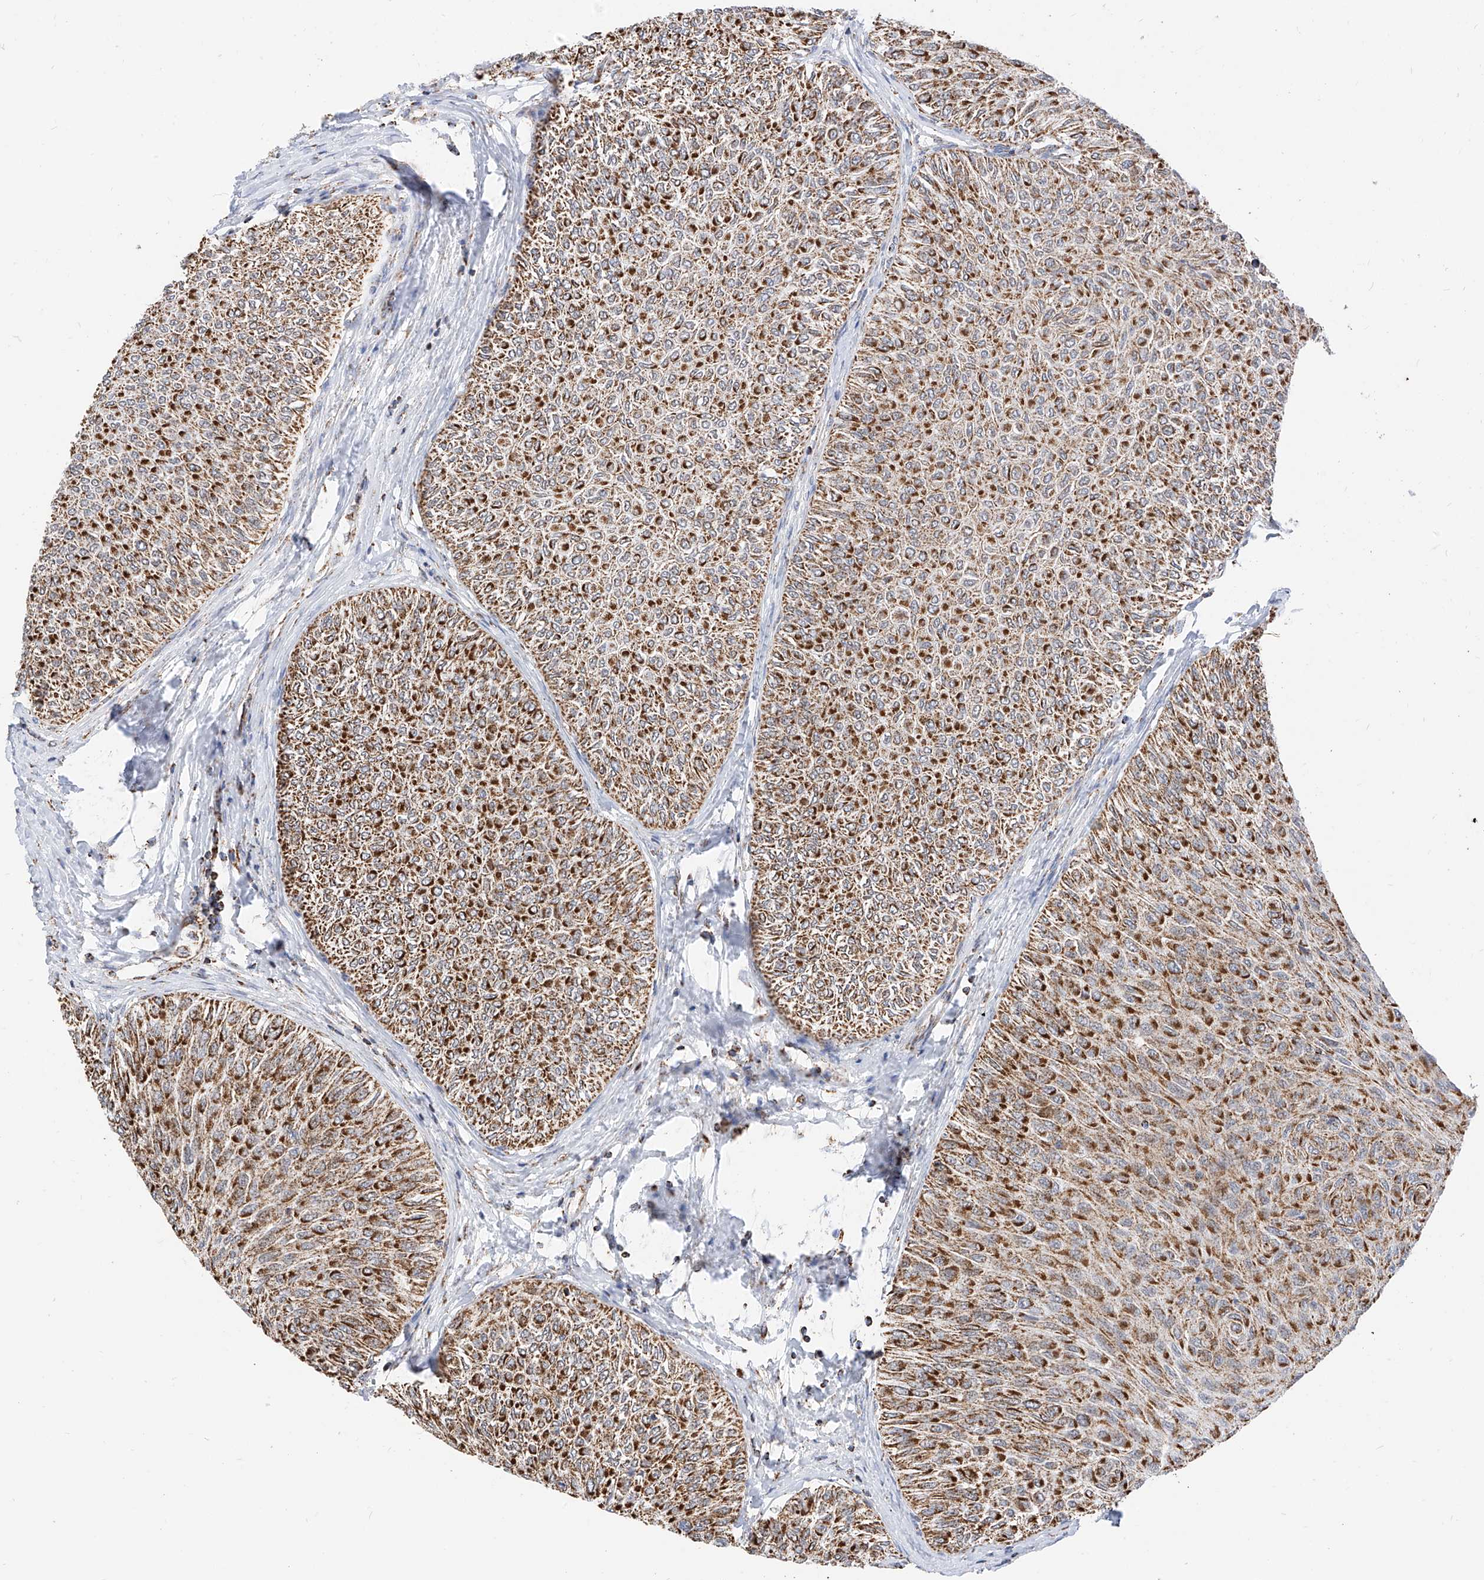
{"staining": {"intensity": "strong", "quantity": ">75%", "location": "cytoplasmic/membranous"}, "tissue": "urothelial cancer", "cell_type": "Tumor cells", "image_type": "cancer", "snomed": [{"axis": "morphology", "description": "Urothelial carcinoma, Low grade"}, {"axis": "topography", "description": "Urinary bladder"}], "caption": "Urothelial cancer stained for a protein exhibits strong cytoplasmic/membranous positivity in tumor cells.", "gene": "NALCN", "patient": {"sex": "male", "age": 78}}